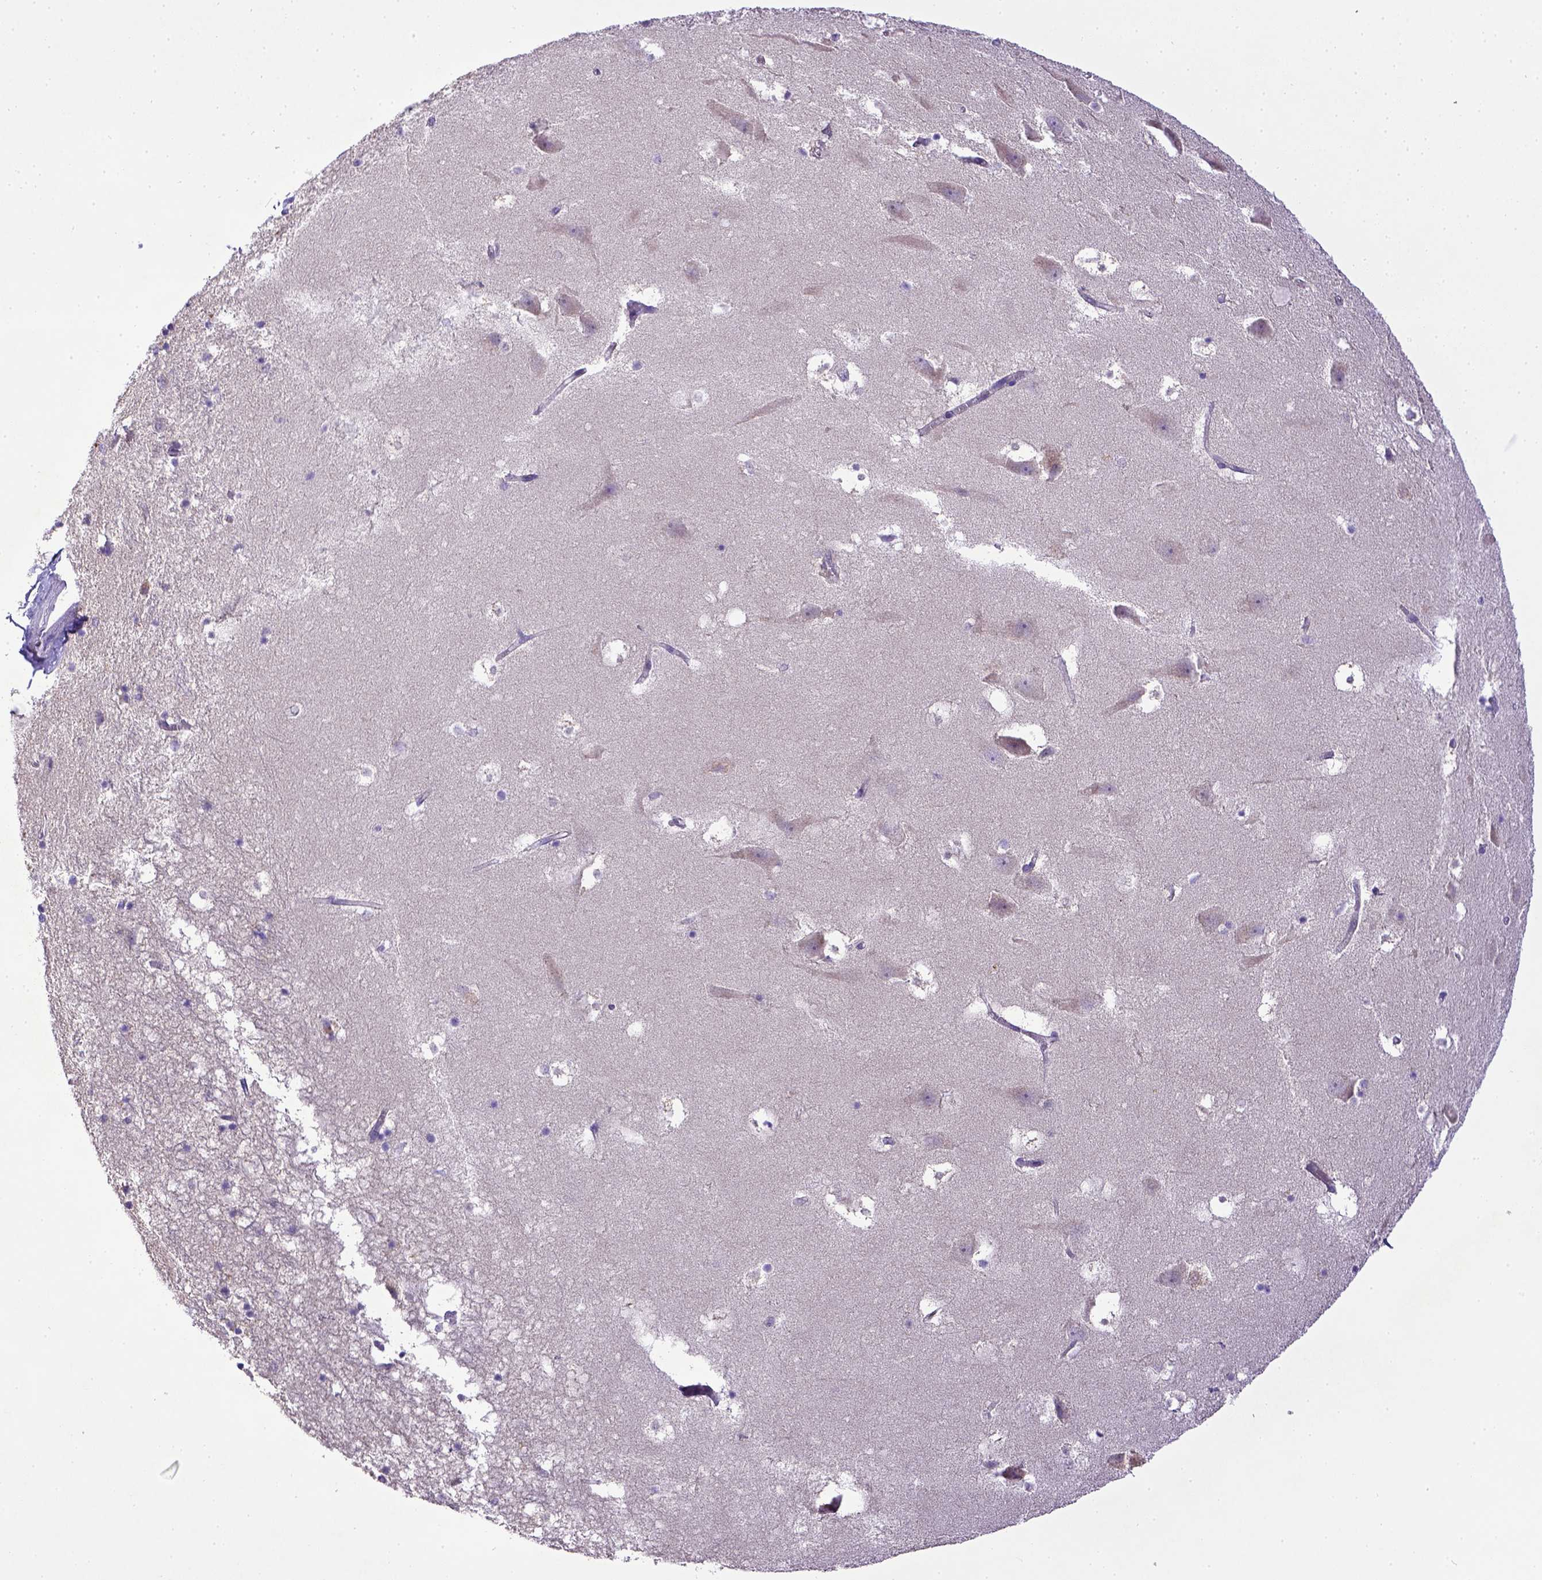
{"staining": {"intensity": "negative", "quantity": "none", "location": "none"}, "tissue": "hippocampus", "cell_type": "Glial cells", "image_type": "normal", "snomed": [{"axis": "morphology", "description": "Normal tissue, NOS"}, {"axis": "topography", "description": "Hippocampus"}], "caption": "The photomicrograph displays no staining of glial cells in unremarkable hippocampus. (DAB immunohistochemistry (IHC) with hematoxylin counter stain).", "gene": "CD40", "patient": {"sex": "male", "age": 58}}